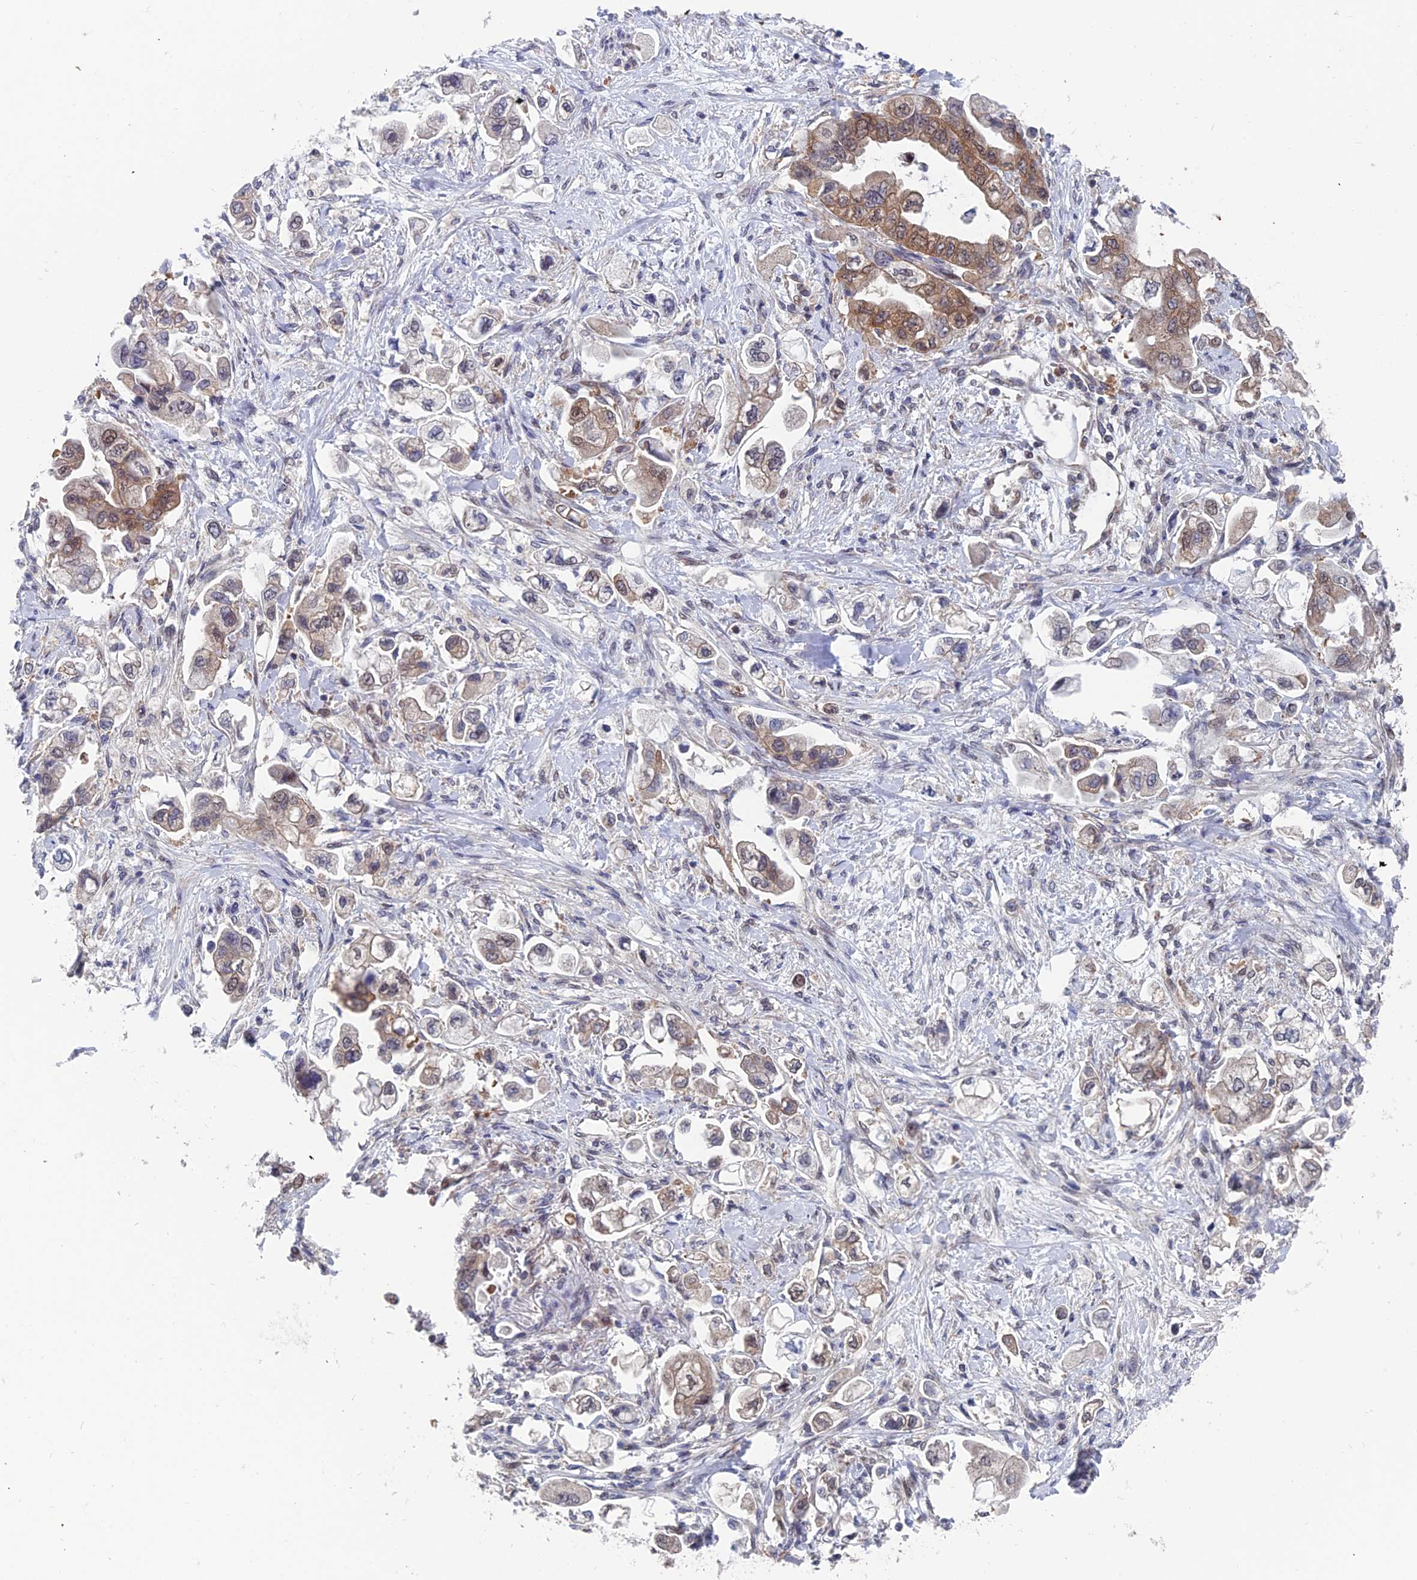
{"staining": {"intensity": "moderate", "quantity": "<25%", "location": "cytoplasmic/membranous,nuclear"}, "tissue": "stomach cancer", "cell_type": "Tumor cells", "image_type": "cancer", "snomed": [{"axis": "morphology", "description": "Adenocarcinoma, NOS"}, {"axis": "topography", "description": "Stomach"}], "caption": "Moderate cytoplasmic/membranous and nuclear protein staining is present in about <25% of tumor cells in stomach cancer (adenocarcinoma).", "gene": "IGBP1", "patient": {"sex": "male", "age": 62}}